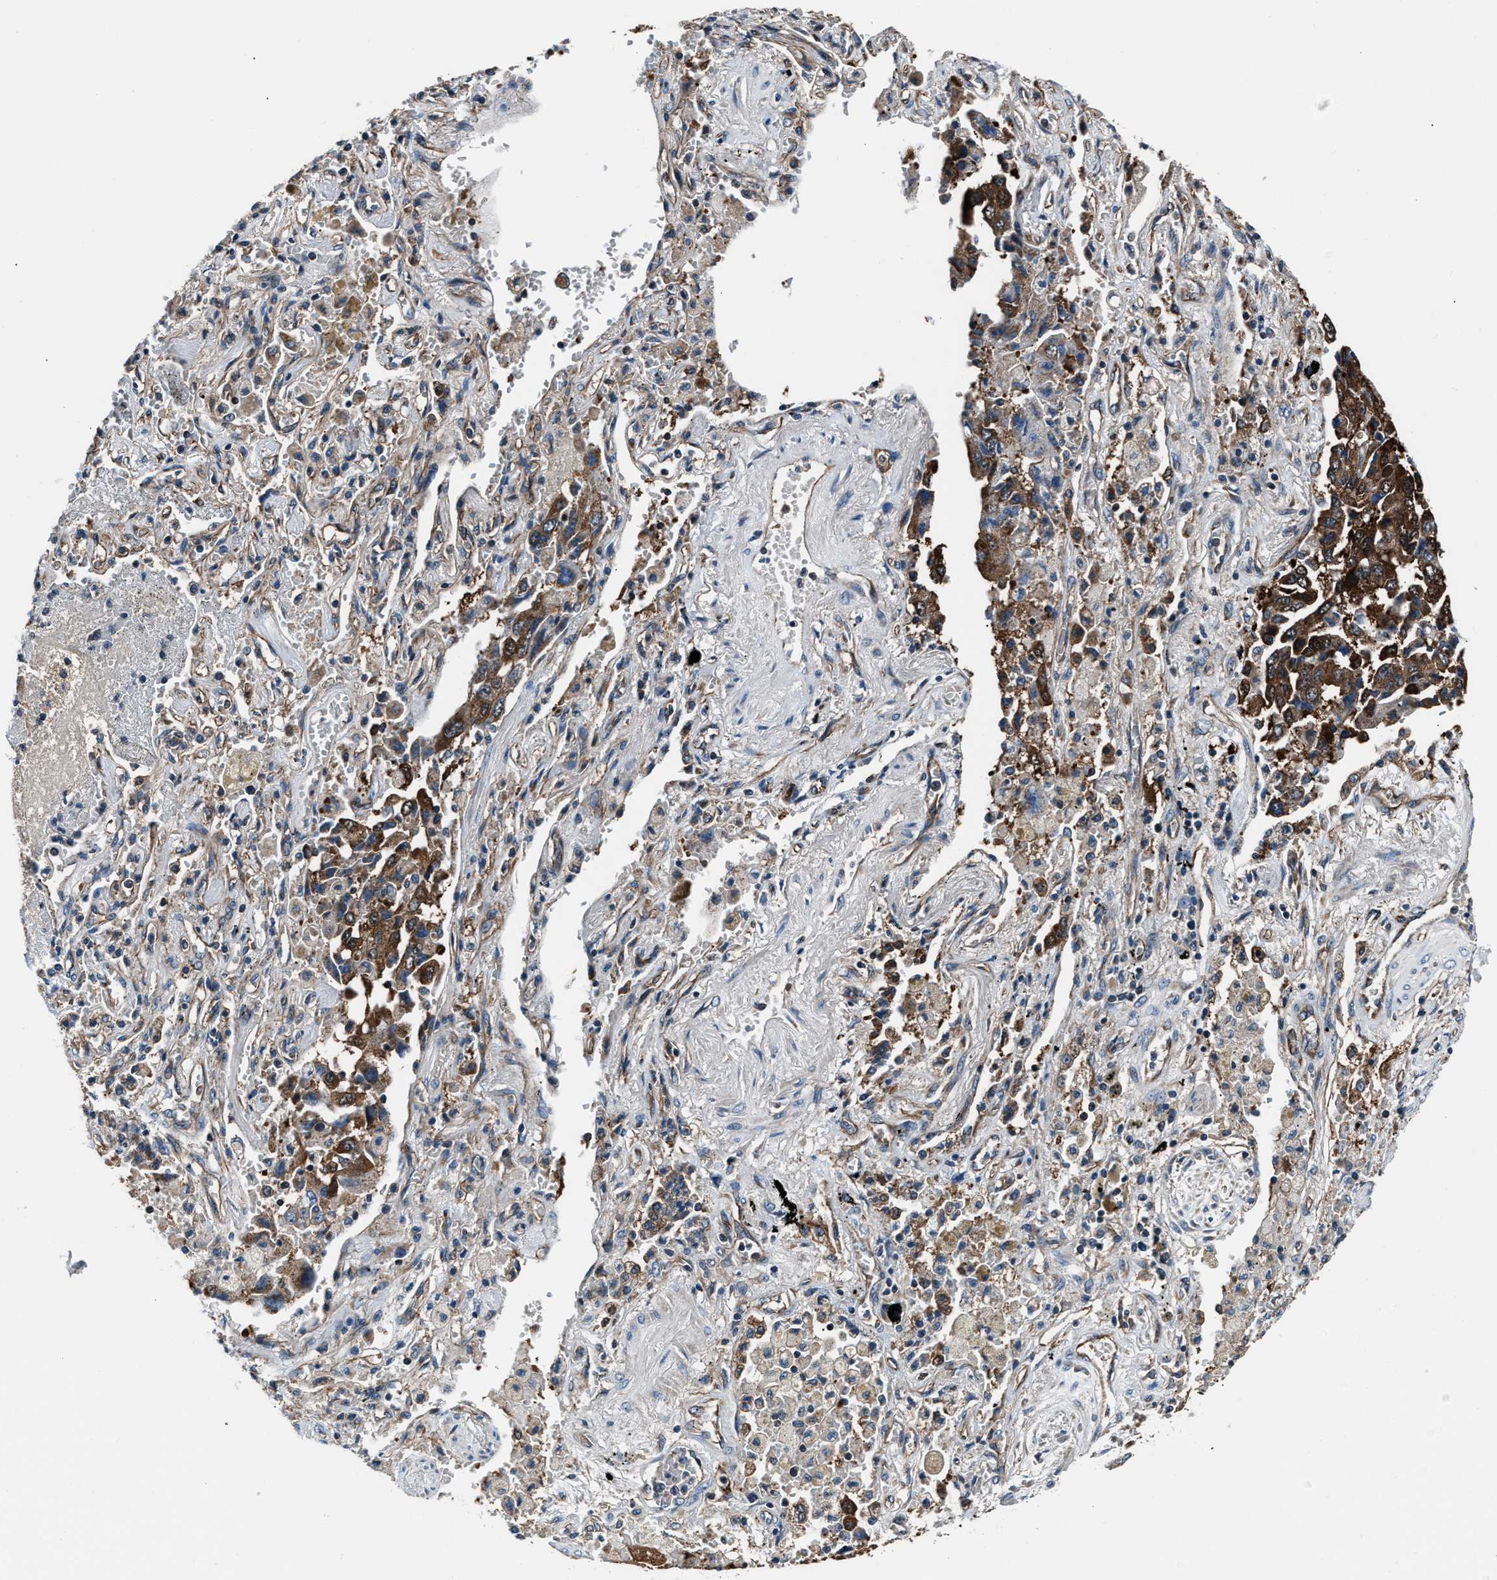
{"staining": {"intensity": "strong", "quantity": ">75%", "location": "cytoplasmic/membranous"}, "tissue": "lung cancer", "cell_type": "Tumor cells", "image_type": "cancer", "snomed": [{"axis": "morphology", "description": "Adenocarcinoma, NOS"}, {"axis": "topography", "description": "Lung"}], "caption": "Strong cytoplasmic/membranous positivity for a protein is identified in approximately >75% of tumor cells of lung cancer (adenocarcinoma) using IHC.", "gene": "GGCT", "patient": {"sex": "female", "age": 65}}